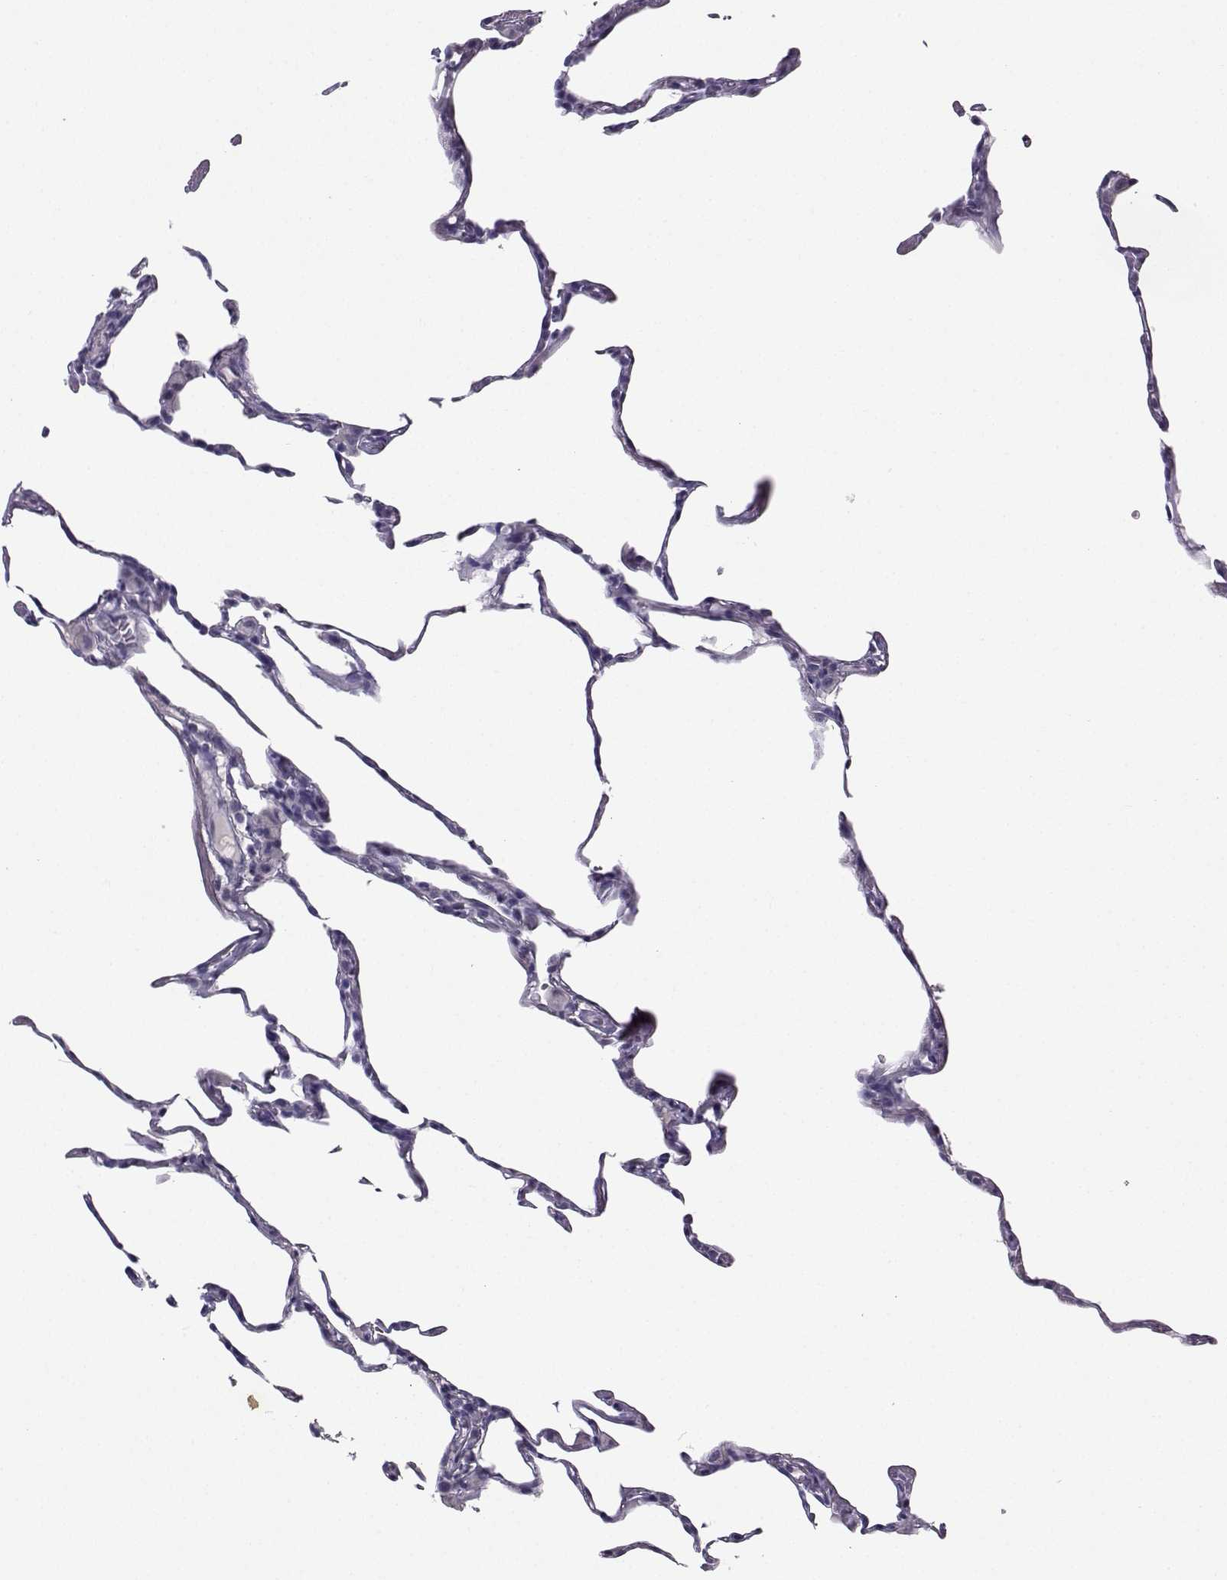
{"staining": {"intensity": "negative", "quantity": "none", "location": "none"}, "tissue": "lung", "cell_type": "Alveolar cells", "image_type": "normal", "snomed": [{"axis": "morphology", "description": "Normal tissue, NOS"}, {"axis": "topography", "description": "Lung"}], "caption": "Alveolar cells show no significant protein expression in normal lung.", "gene": "TBR1", "patient": {"sex": "female", "age": 57}}